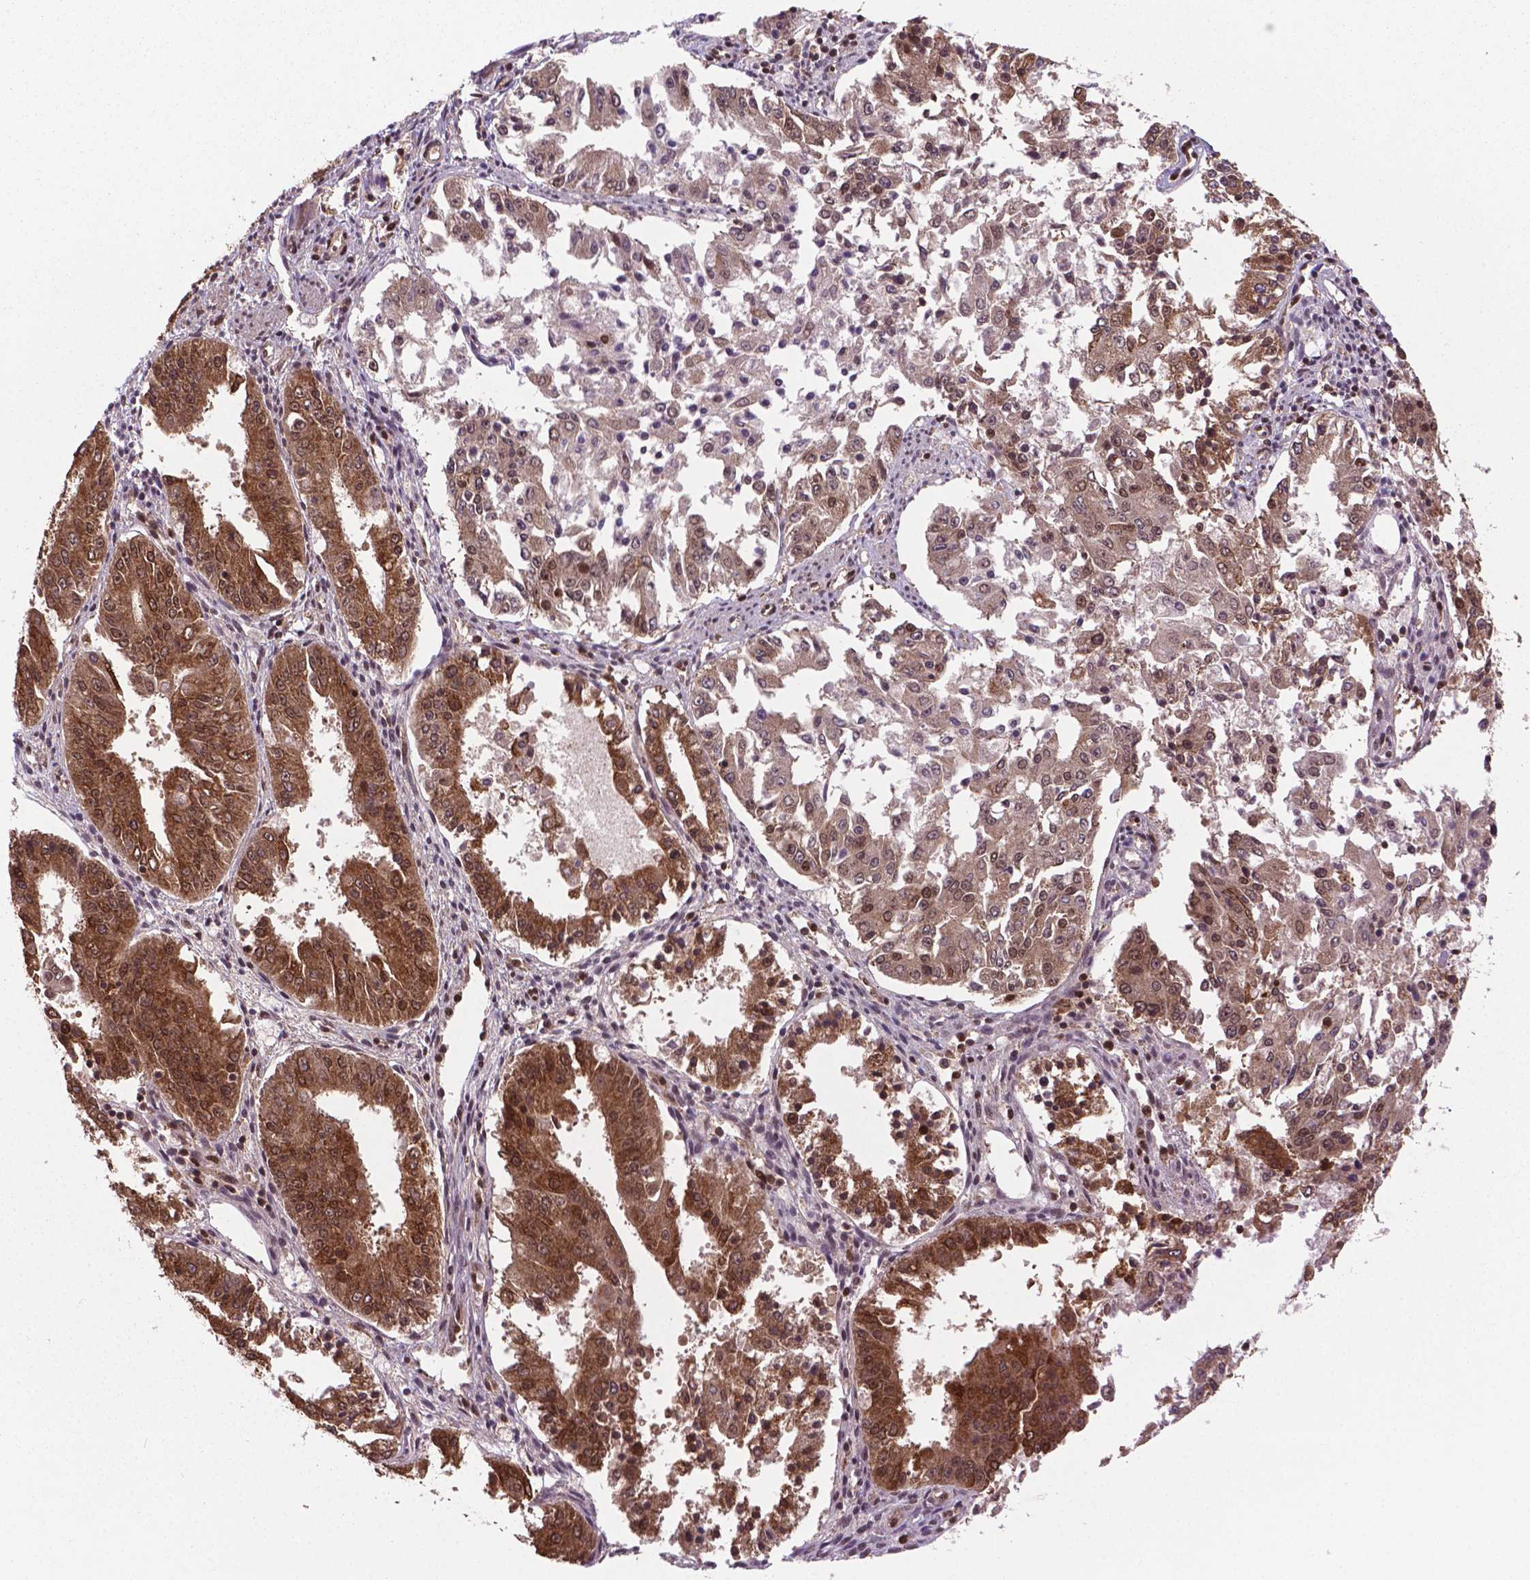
{"staining": {"intensity": "moderate", "quantity": ">75%", "location": "cytoplasmic/membranous,nuclear"}, "tissue": "ovarian cancer", "cell_type": "Tumor cells", "image_type": "cancer", "snomed": [{"axis": "morphology", "description": "Carcinoma, endometroid"}, {"axis": "topography", "description": "Ovary"}], "caption": "Immunohistochemical staining of human ovarian cancer demonstrates medium levels of moderate cytoplasmic/membranous and nuclear protein staining in about >75% of tumor cells.", "gene": "SIRT6", "patient": {"sex": "female", "age": 42}}